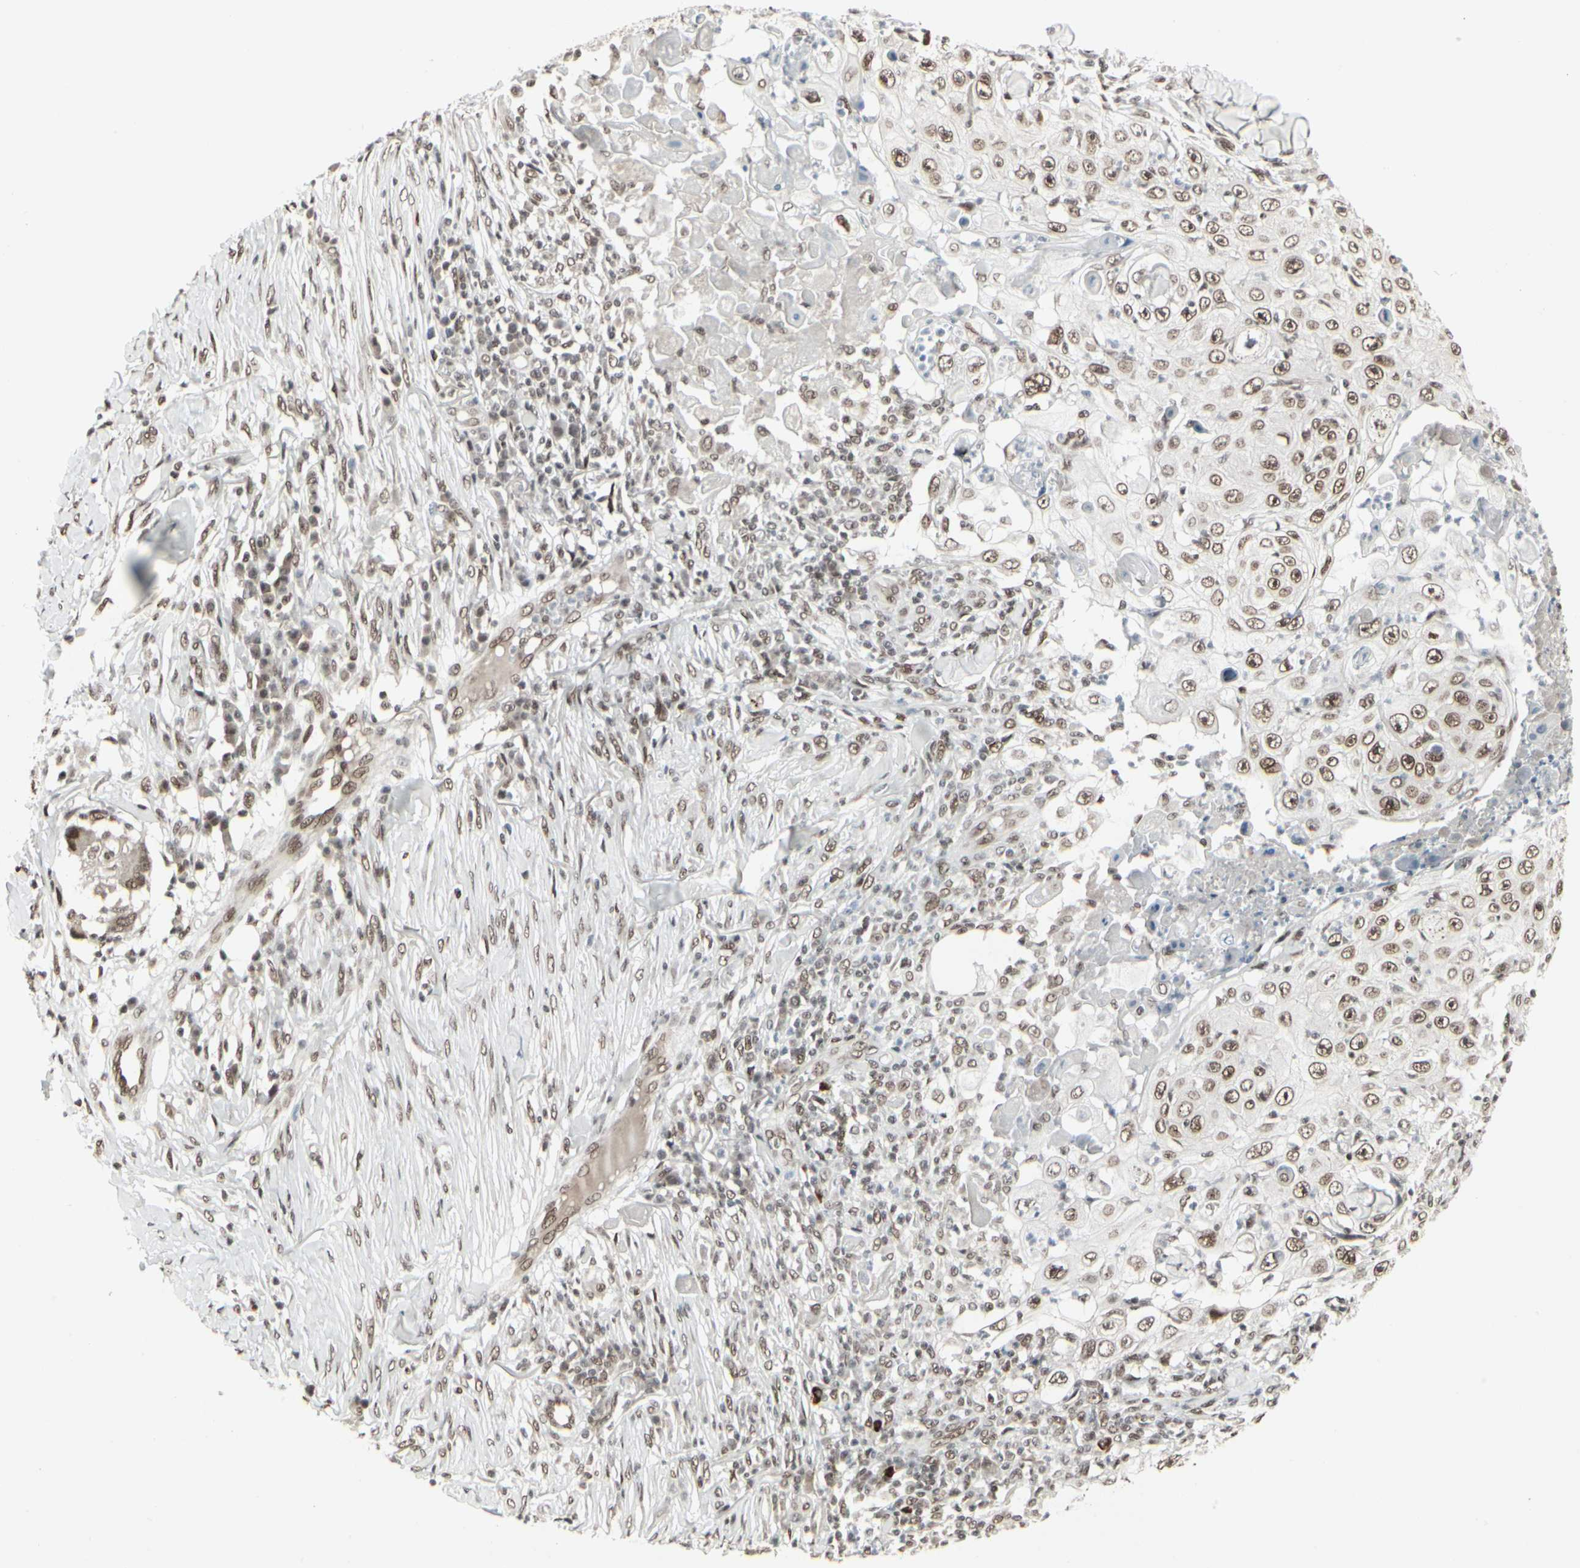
{"staining": {"intensity": "moderate", "quantity": ">75%", "location": "nuclear"}, "tissue": "skin cancer", "cell_type": "Tumor cells", "image_type": "cancer", "snomed": [{"axis": "morphology", "description": "Squamous cell carcinoma, NOS"}, {"axis": "topography", "description": "Skin"}], "caption": "Protein expression analysis of squamous cell carcinoma (skin) demonstrates moderate nuclear positivity in about >75% of tumor cells.", "gene": "HMG20A", "patient": {"sex": "male", "age": 86}}